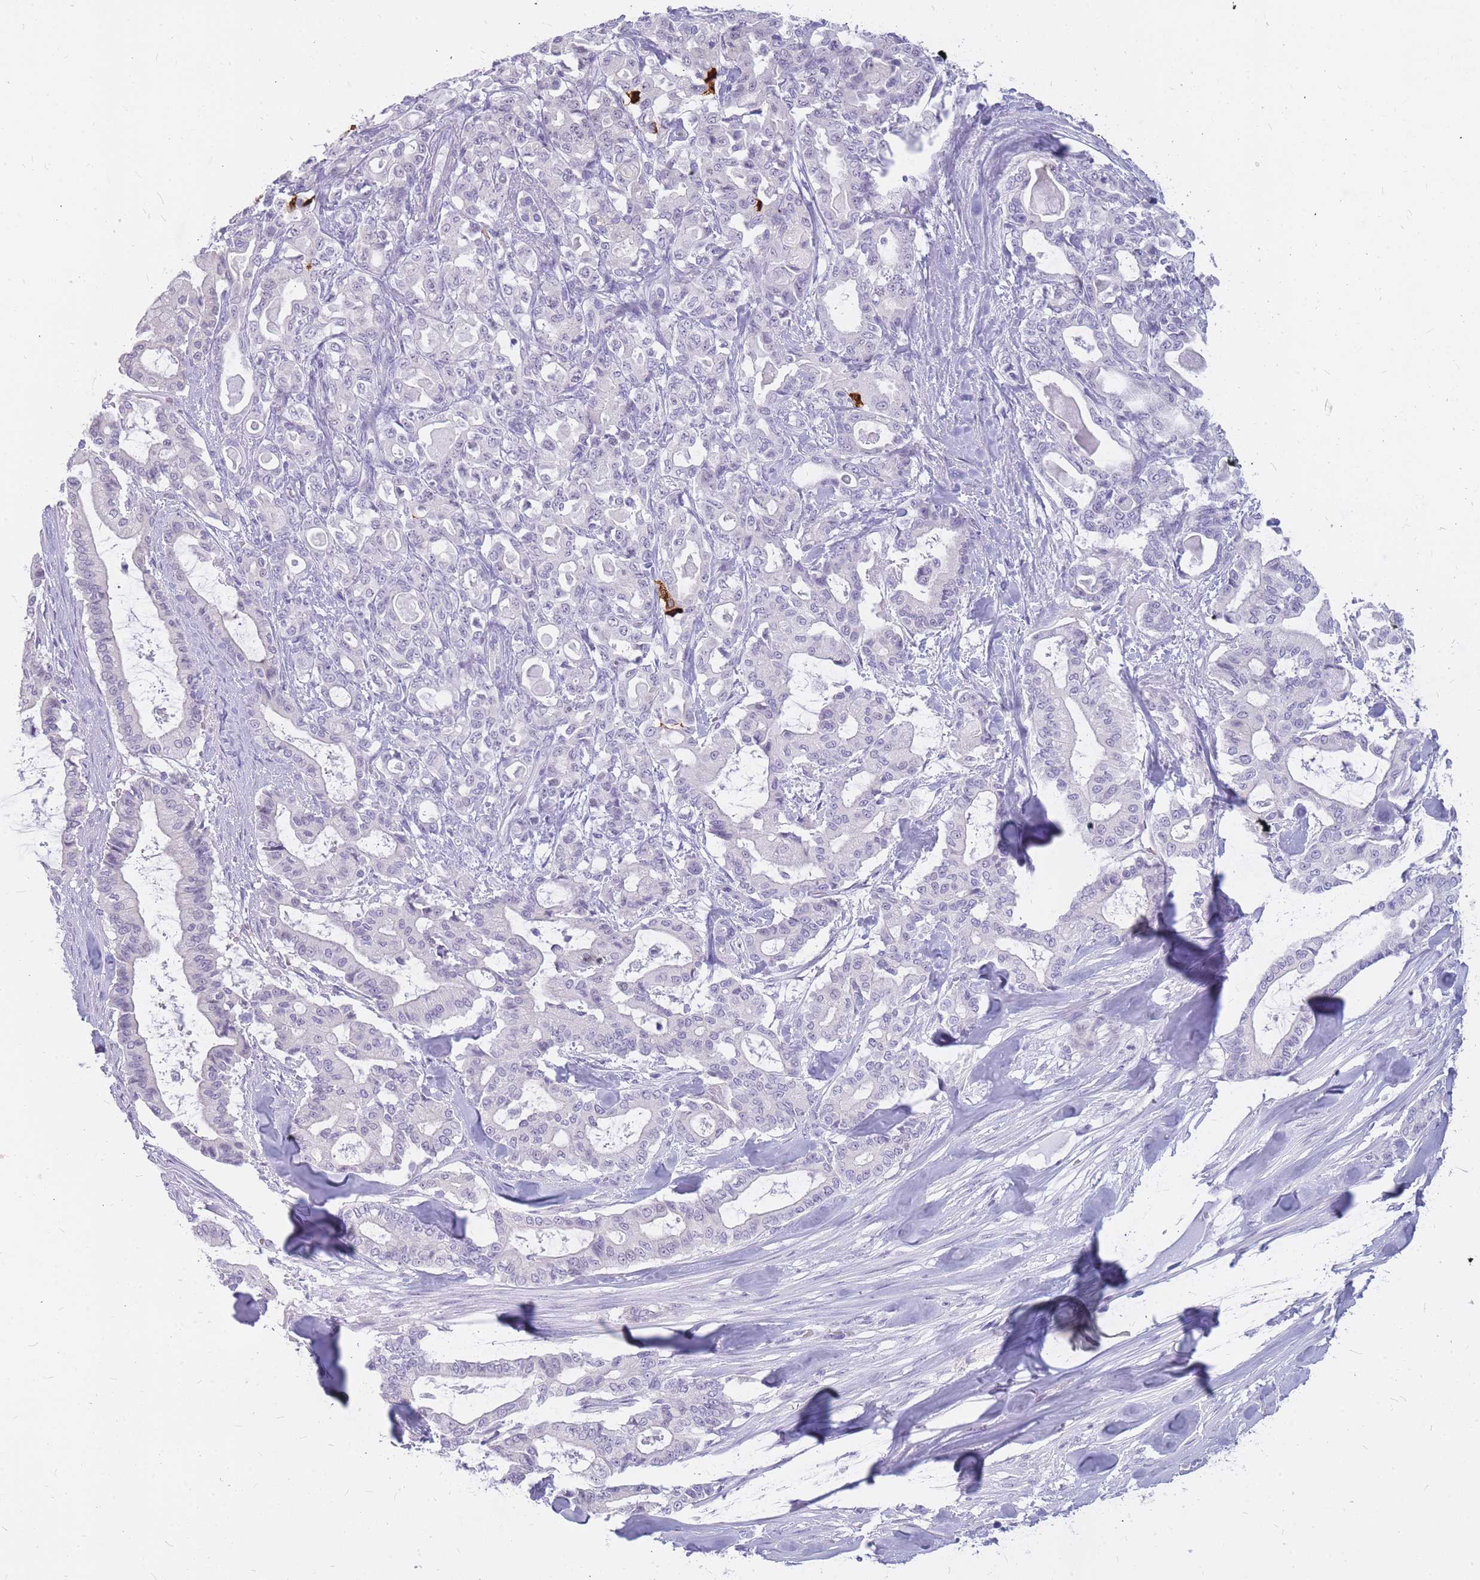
{"staining": {"intensity": "negative", "quantity": "none", "location": "none"}, "tissue": "pancreatic cancer", "cell_type": "Tumor cells", "image_type": "cancer", "snomed": [{"axis": "morphology", "description": "Adenocarcinoma, NOS"}, {"axis": "topography", "description": "Pancreas"}], "caption": "Protein analysis of pancreatic cancer (adenocarcinoma) displays no significant staining in tumor cells. The staining was performed using DAB (3,3'-diaminobenzidine) to visualize the protein expression in brown, while the nuclei were stained in blue with hematoxylin (Magnification: 20x).", "gene": "INS", "patient": {"sex": "male", "age": 63}}